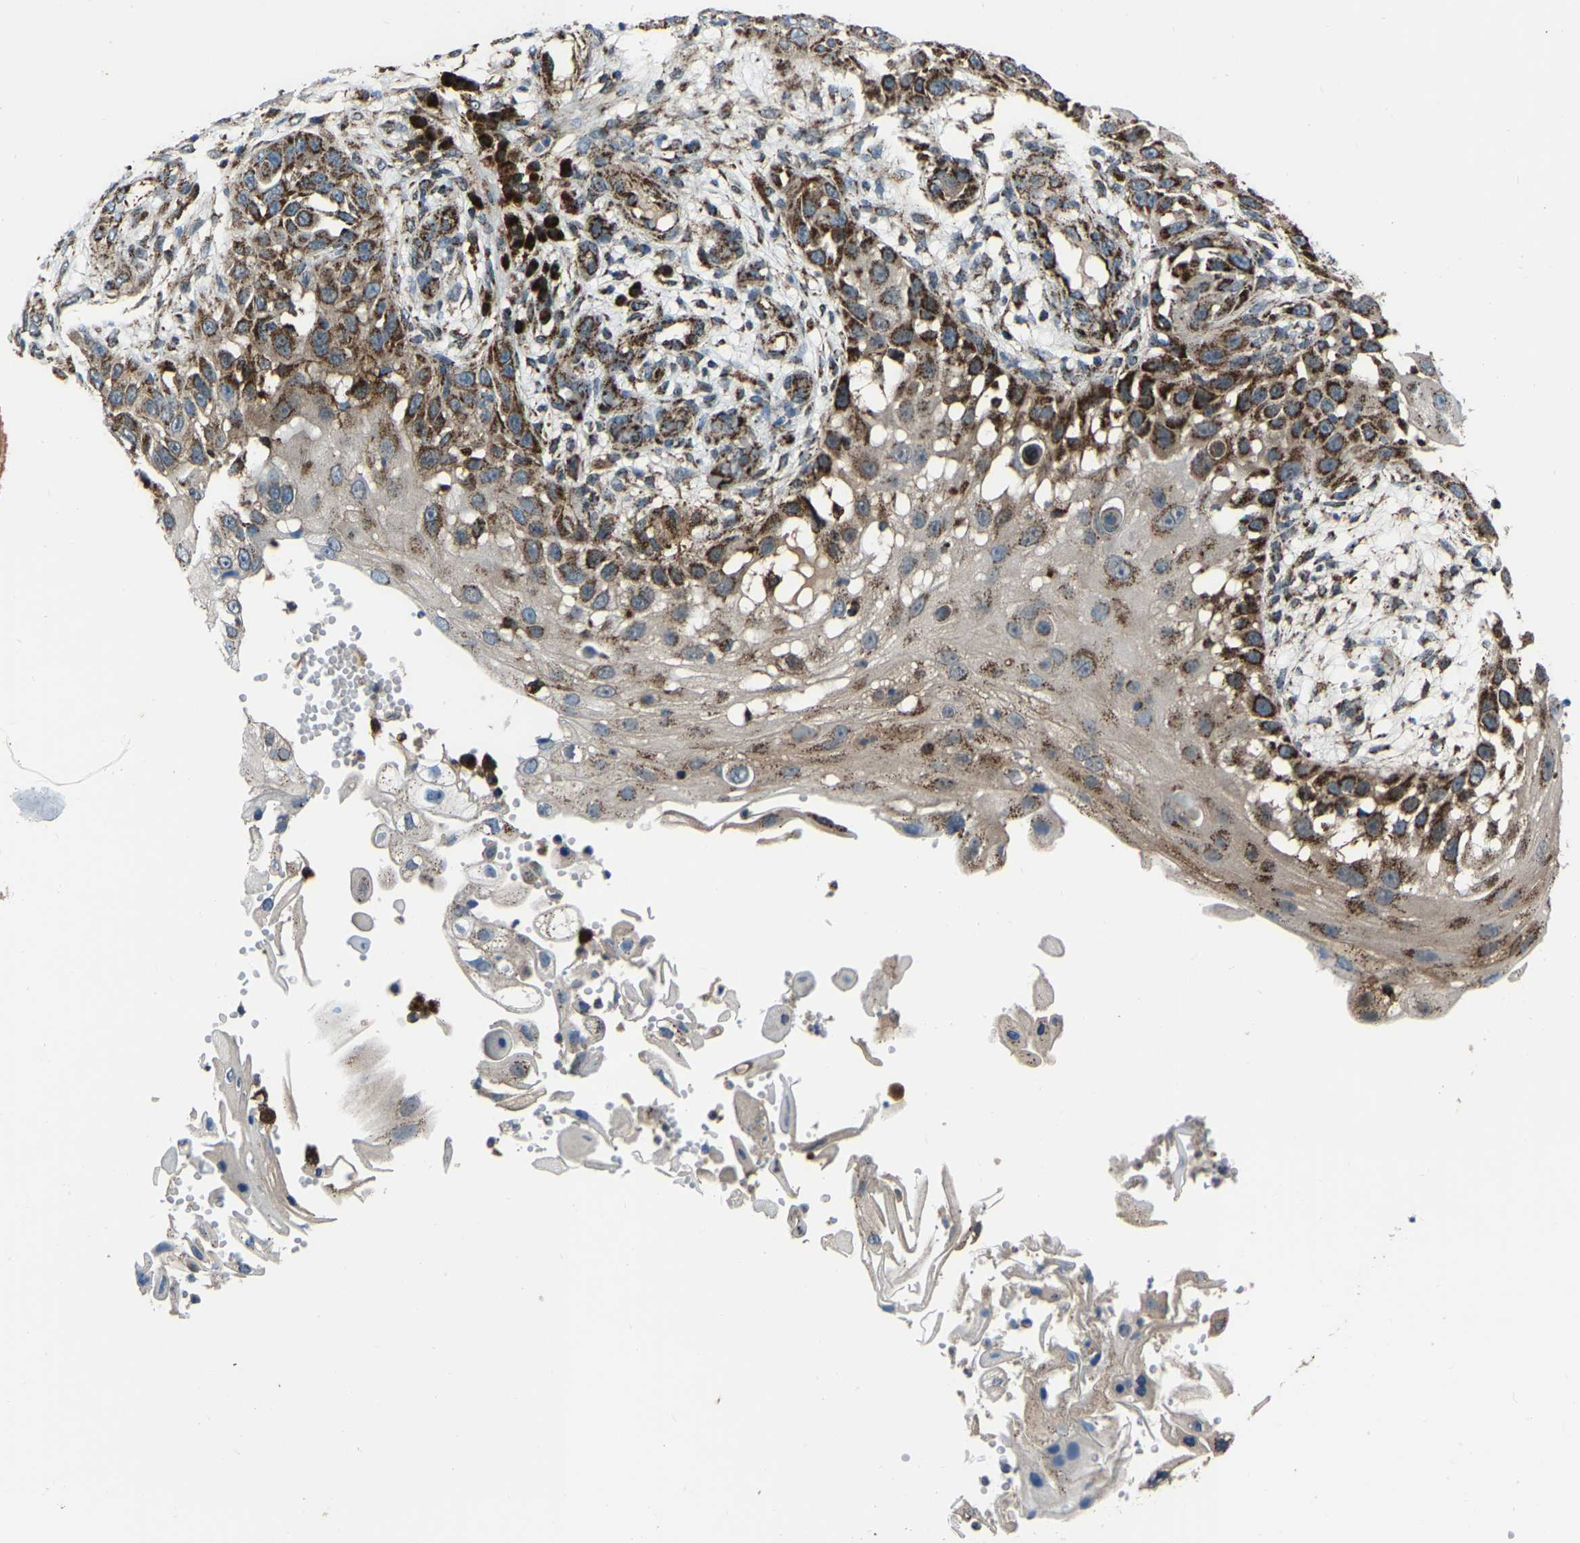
{"staining": {"intensity": "moderate", "quantity": "25%-75%", "location": "cytoplasmic/membranous"}, "tissue": "skin cancer", "cell_type": "Tumor cells", "image_type": "cancer", "snomed": [{"axis": "morphology", "description": "Squamous cell carcinoma, NOS"}, {"axis": "topography", "description": "Skin"}], "caption": "Skin cancer (squamous cell carcinoma) stained for a protein demonstrates moderate cytoplasmic/membranous positivity in tumor cells.", "gene": "AKR1A1", "patient": {"sex": "female", "age": 44}}